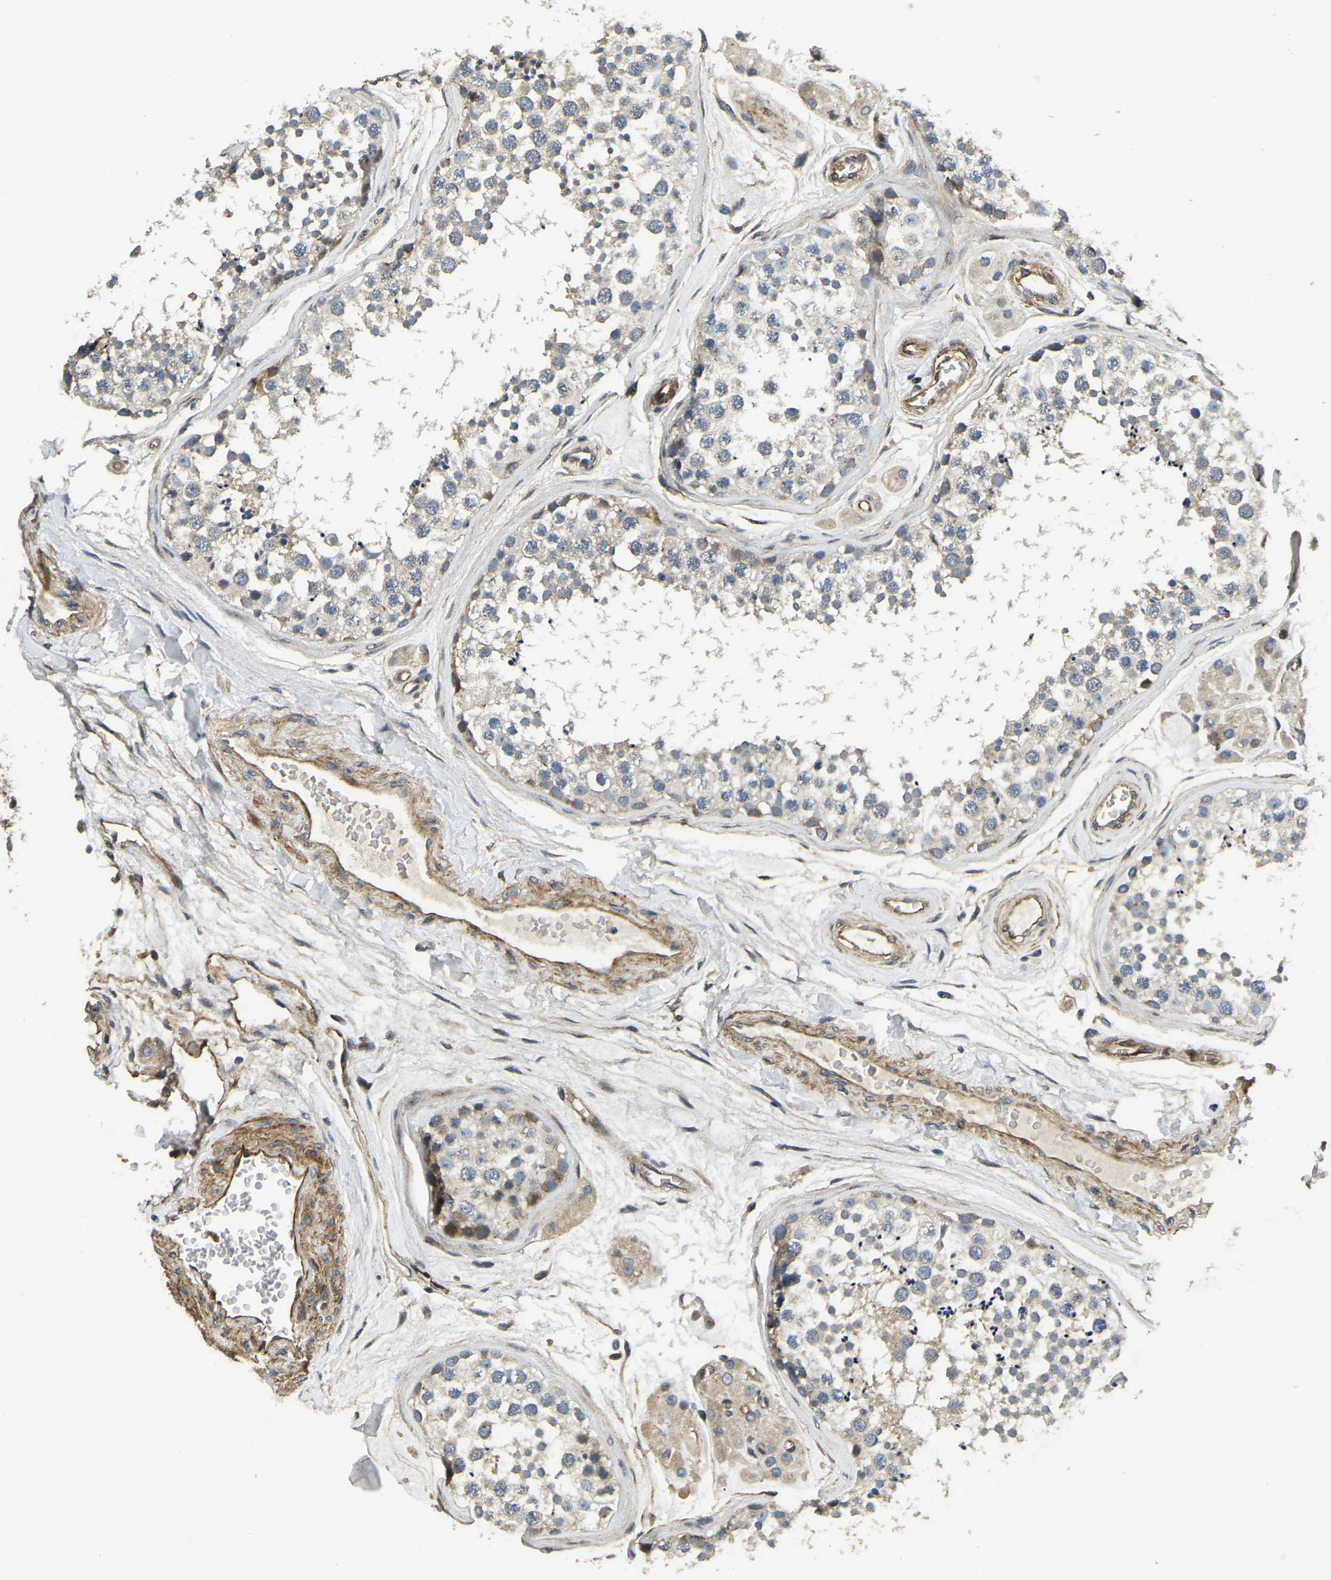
{"staining": {"intensity": "moderate", "quantity": "<25%", "location": "cytoplasmic/membranous"}, "tissue": "testis", "cell_type": "Cells in seminiferous ducts", "image_type": "normal", "snomed": [{"axis": "morphology", "description": "Normal tissue, NOS"}, {"axis": "topography", "description": "Testis"}], "caption": "A low amount of moderate cytoplasmic/membranous staining is appreciated in approximately <25% of cells in seminiferous ducts in unremarkable testis.", "gene": "RNF39", "patient": {"sex": "male", "age": 56}}